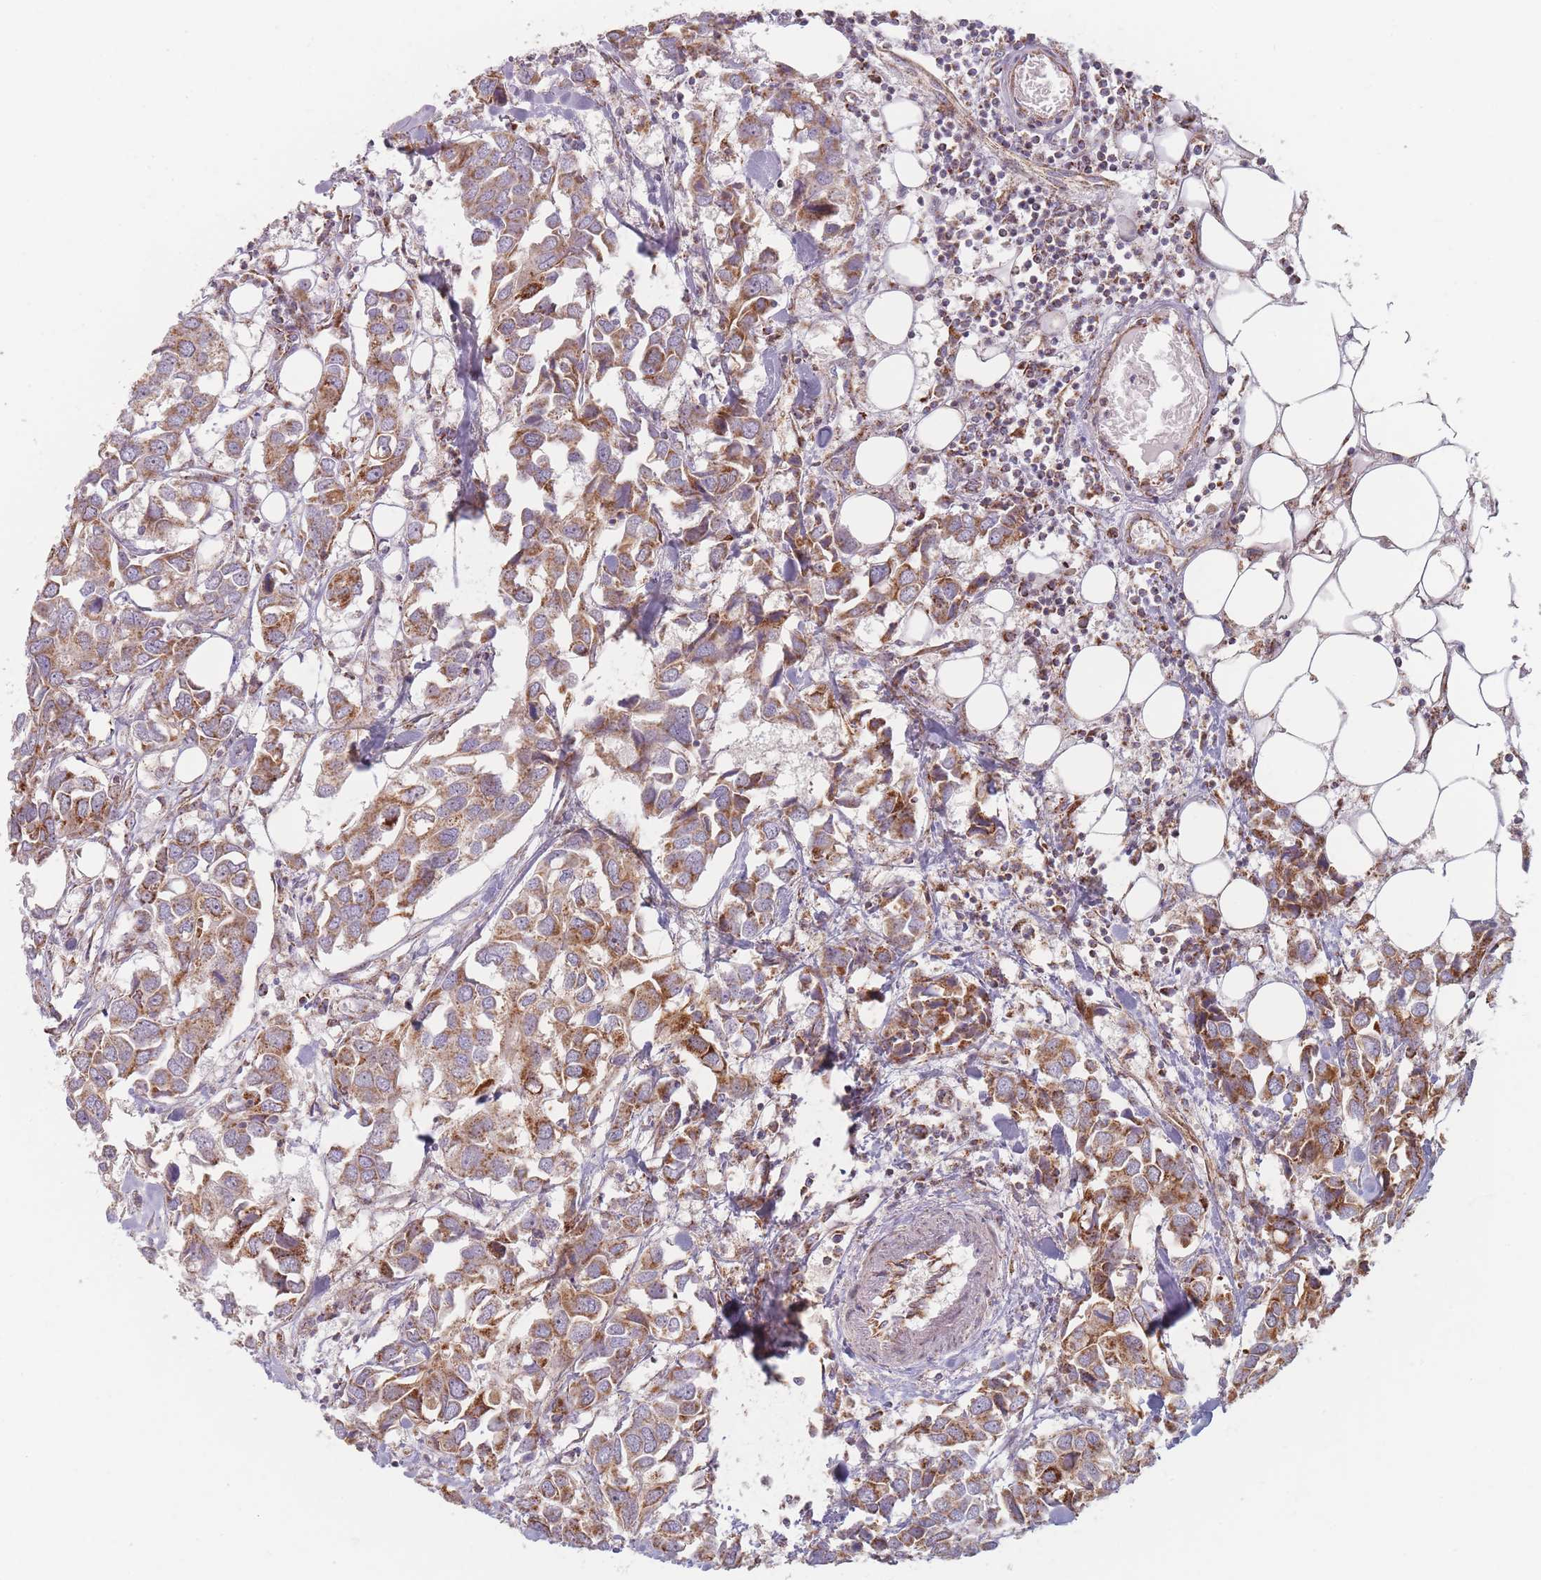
{"staining": {"intensity": "moderate", "quantity": ">75%", "location": "cytoplasmic/membranous"}, "tissue": "breast cancer", "cell_type": "Tumor cells", "image_type": "cancer", "snomed": [{"axis": "morphology", "description": "Duct carcinoma"}, {"axis": "topography", "description": "Breast"}], "caption": "Immunohistochemistry image of human breast cancer stained for a protein (brown), which demonstrates medium levels of moderate cytoplasmic/membranous positivity in approximately >75% of tumor cells.", "gene": "ESRP2", "patient": {"sex": "female", "age": 83}}